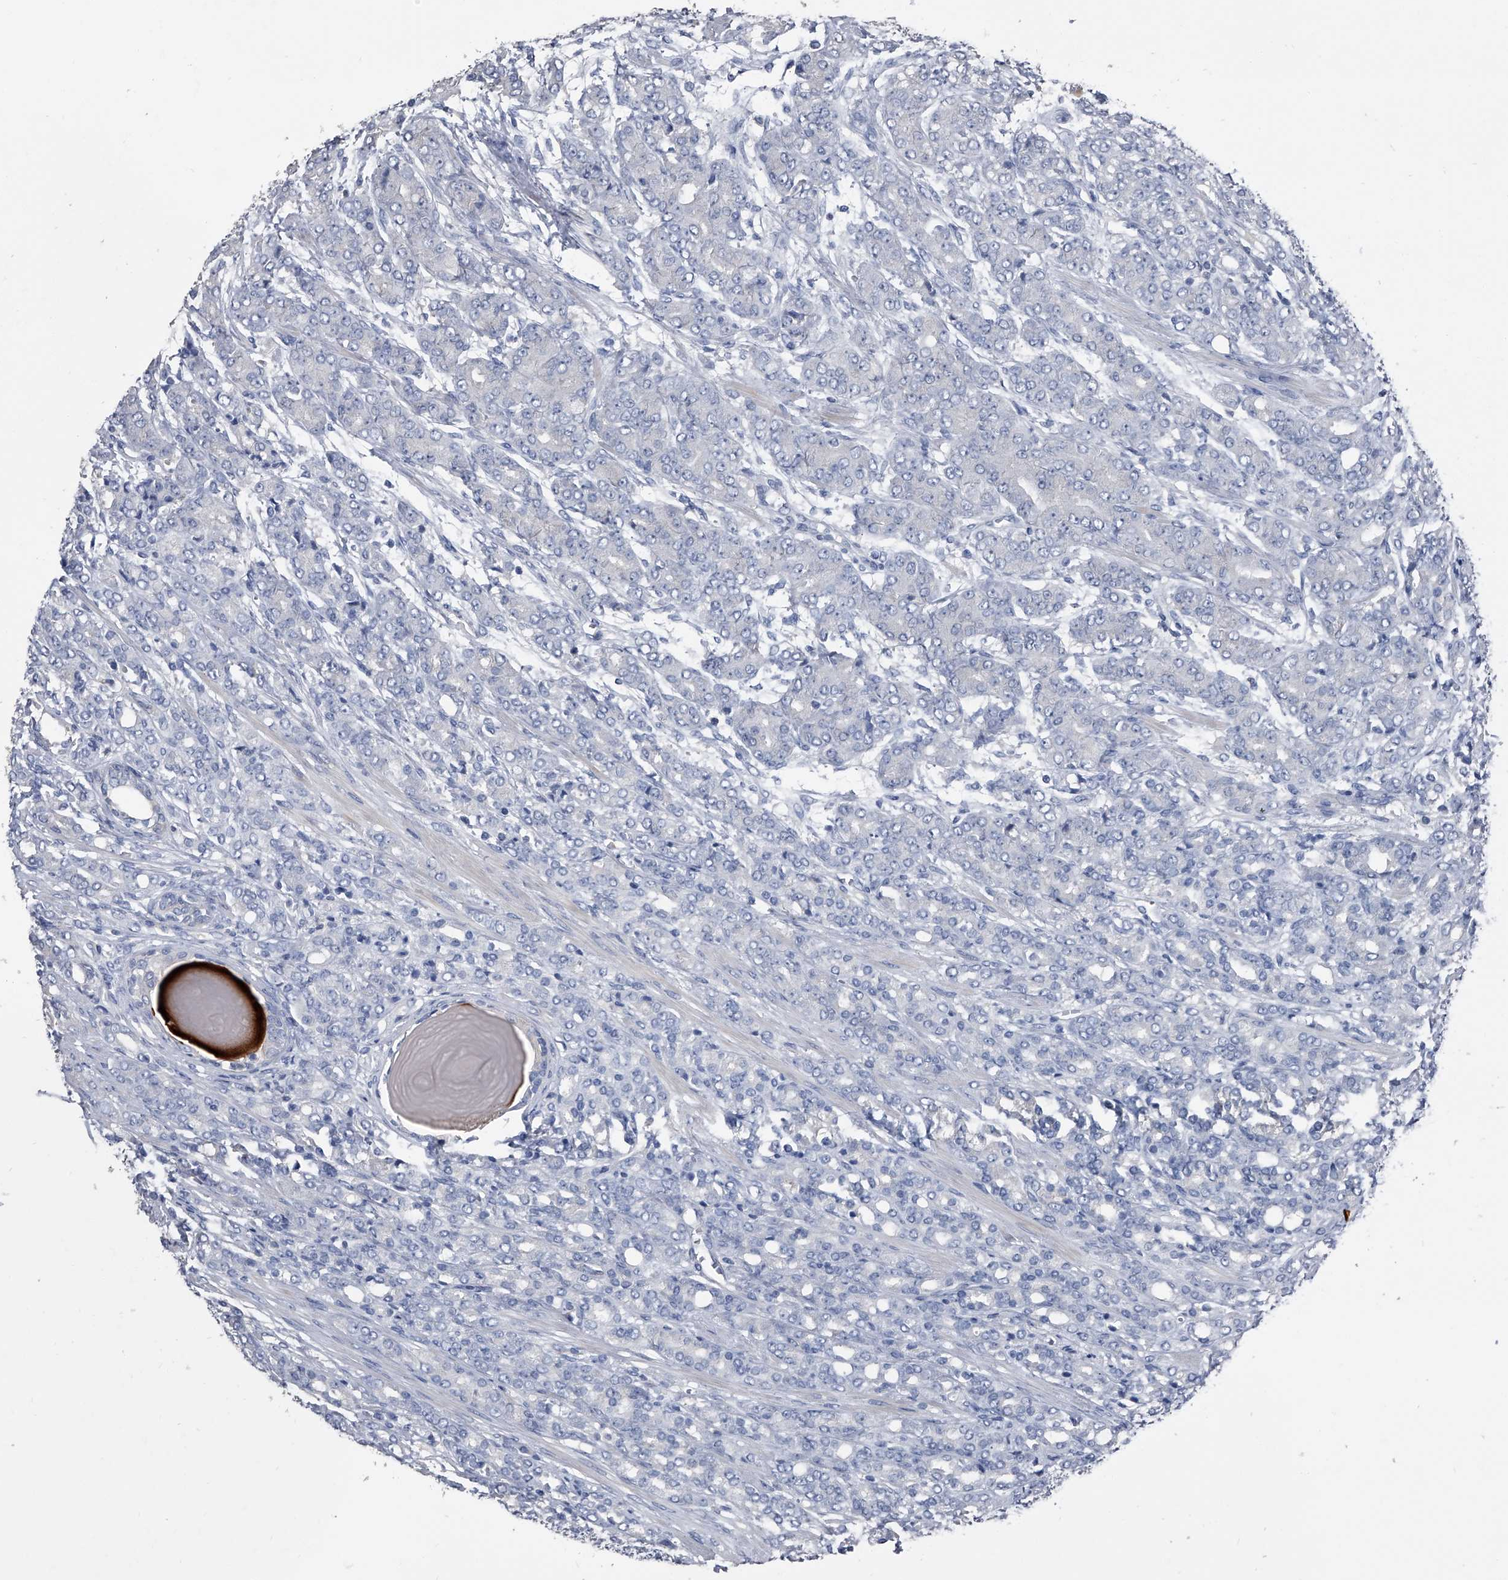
{"staining": {"intensity": "negative", "quantity": "none", "location": "none"}, "tissue": "prostate cancer", "cell_type": "Tumor cells", "image_type": "cancer", "snomed": [{"axis": "morphology", "description": "Adenocarcinoma, High grade"}, {"axis": "topography", "description": "Prostate"}], "caption": "Immunohistochemistry image of adenocarcinoma (high-grade) (prostate) stained for a protein (brown), which shows no expression in tumor cells. Brightfield microscopy of immunohistochemistry stained with DAB (3,3'-diaminobenzidine) (brown) and hematoxylin (blue), captured at high magnification.", "gene": "KIF13A", "patient": {"sex": "male", "age": 62}}